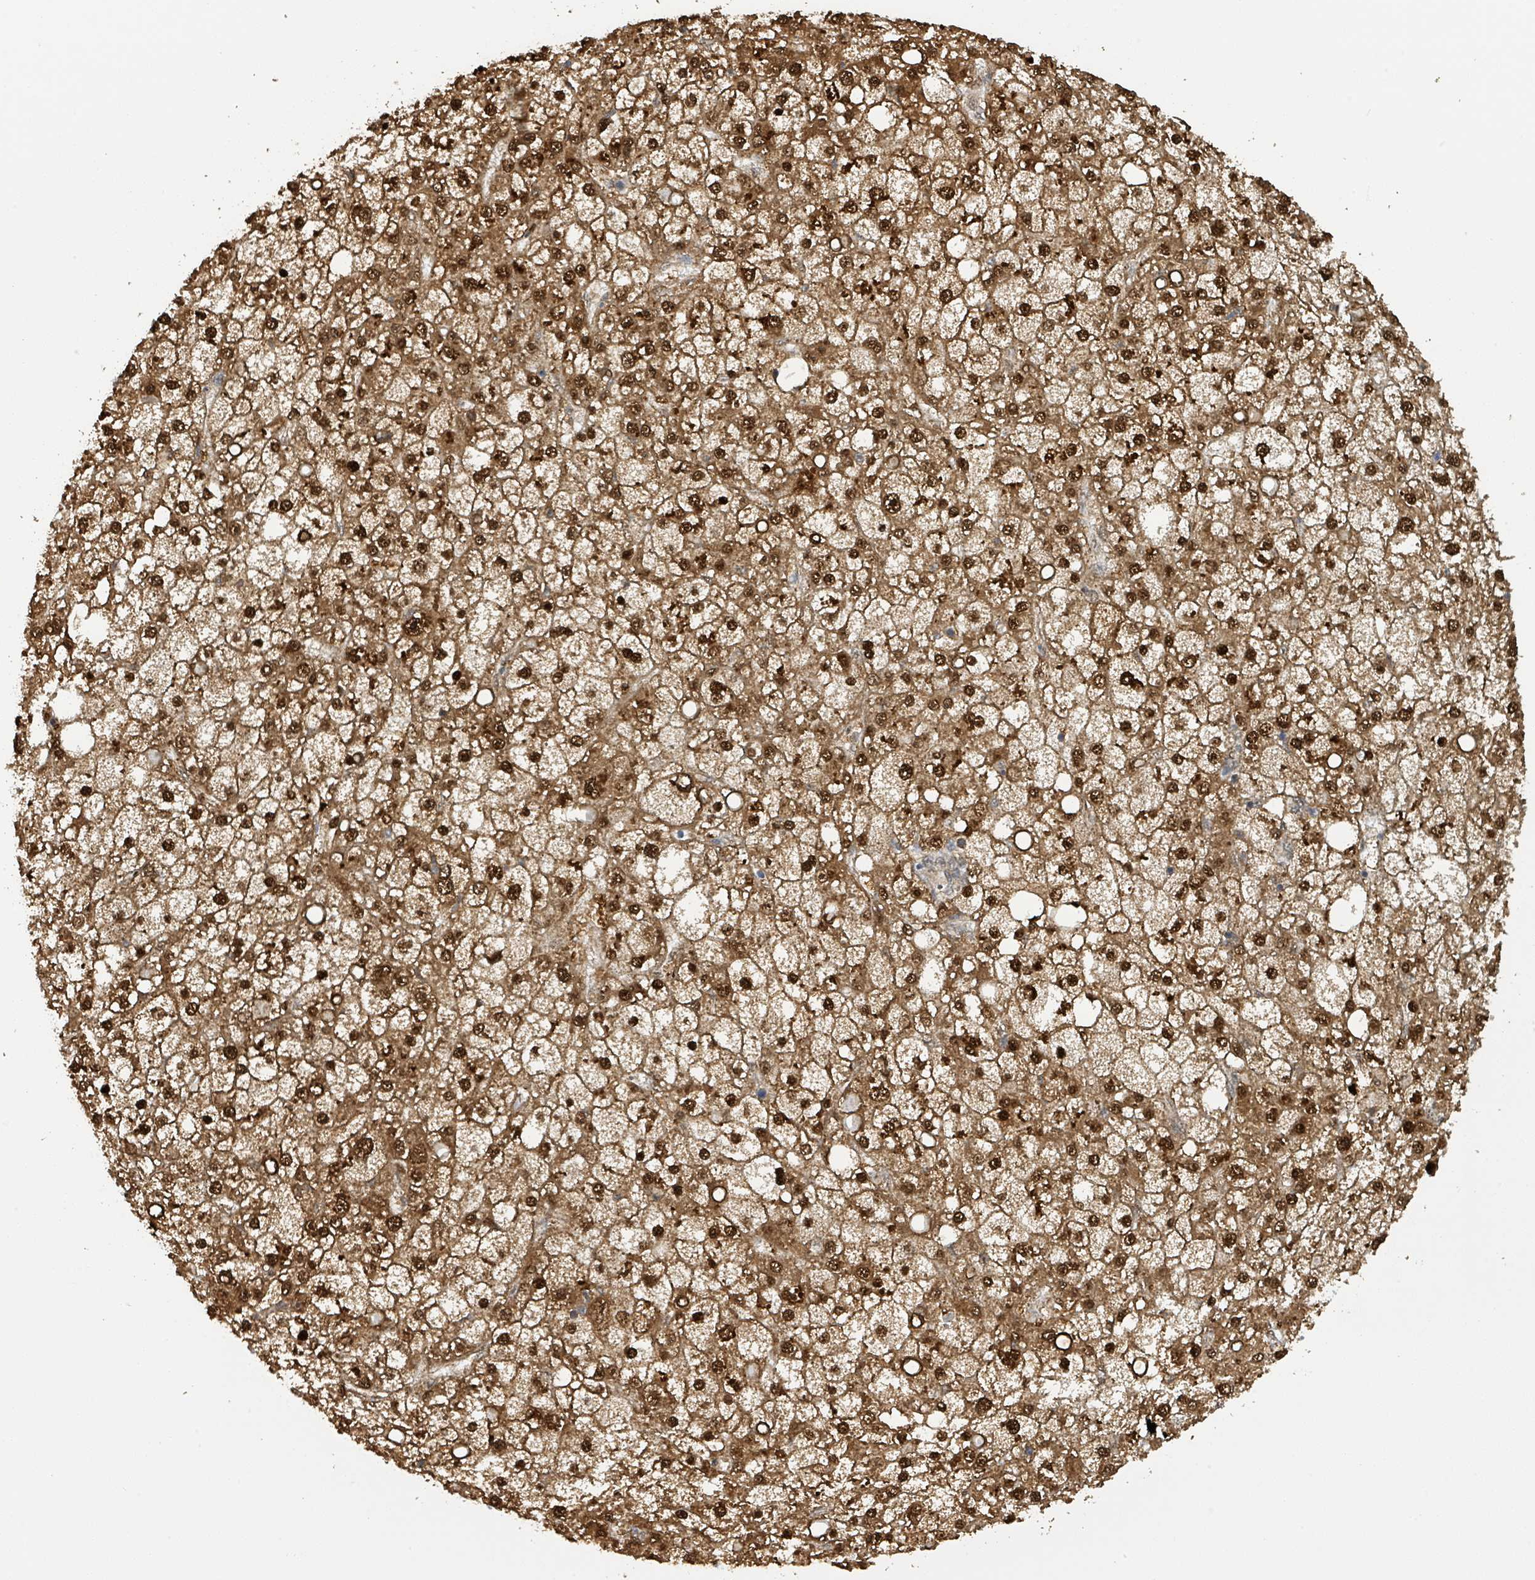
{"staining": {"intensity": "strong", "quantity": ">75%", "location": "cytoplasmic/membranous,nuclear"}, "tissue": "liver cancer", "cell_type": "Tumor cells", "image_type": "cancer", "snomed": [{"axis": "morphology", "description": "Carcinoma, Hepatocellular, NOS"}, {"axis": "topography", "description": "Liver"}], "caption": "About >75% of tumor cells in liver cancer demonstrate strong cytoplasmic/membranous and nuclear protein staining as visualized by brown immunohistochemical staining.", "gene": "PSMB7", "patient": {"sex": "male", "age": 67}}